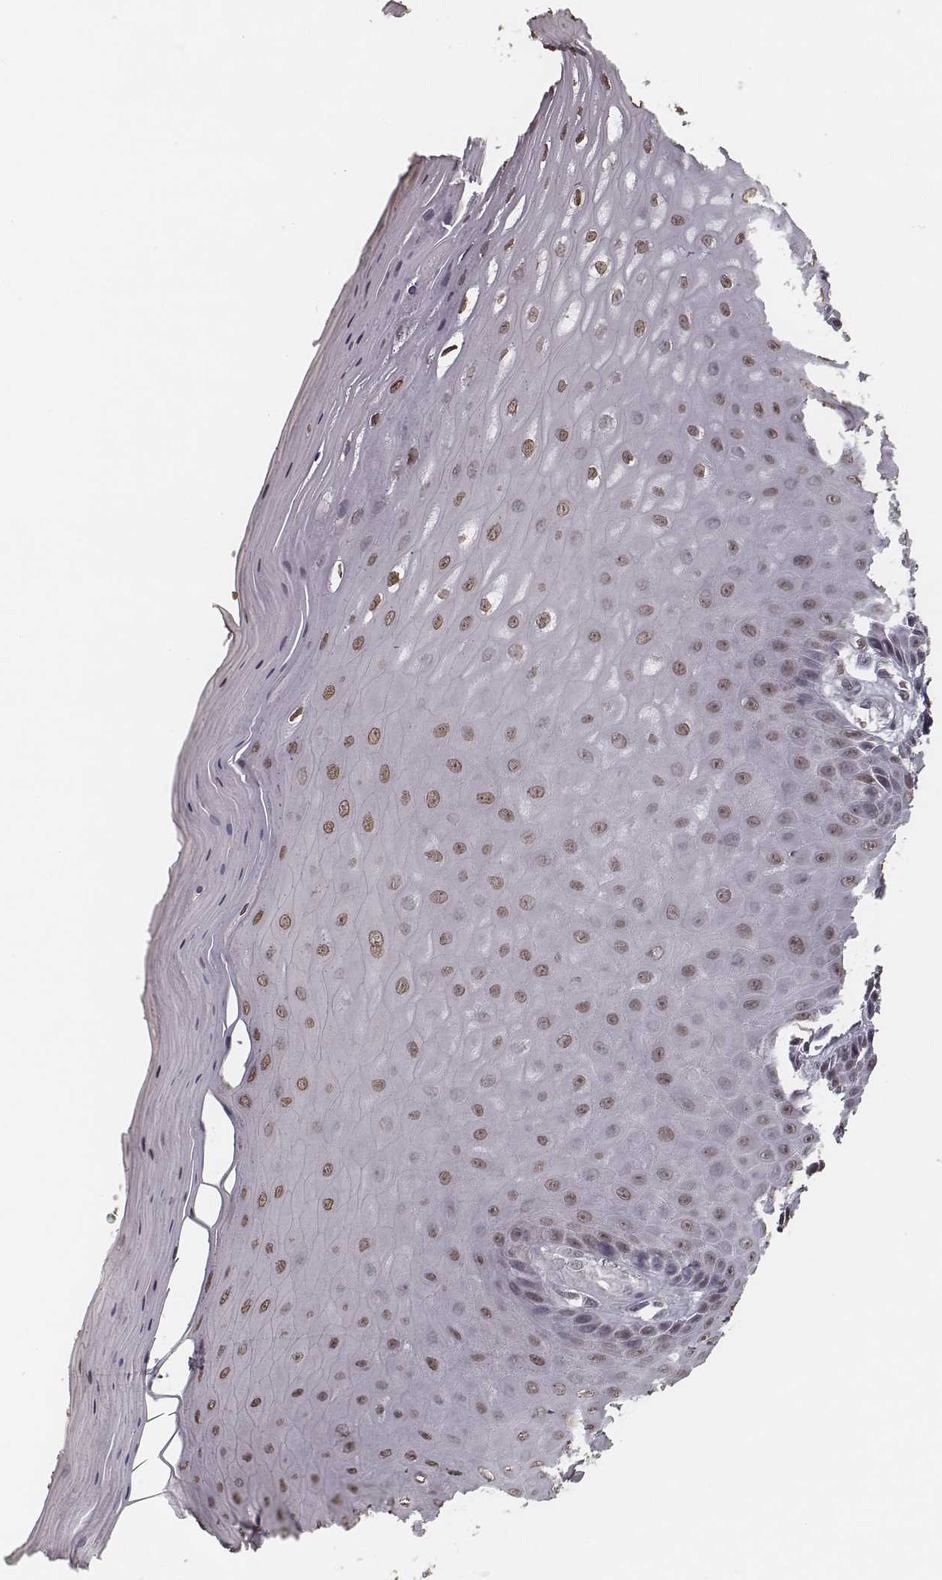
{"staining": {"intensity": "moderate", "quantity": ">75%", "location": "nuclear"}, "tissue": "vagina", "cell_type": "Squamous epithelial cells", "image_type": "normal", "snomed": [{"axis": "morphology", "description": "Normal tissue, NOS"}, {"axis": "topography", "description": "Vagina"}], "caption": "Squamous epithelial cells demonstrate medium levels of moderate nuclear staining in about >75% of cells in benign human vagina.", "gene": "HMGA2", "patient": {"sex": "female", "age": 83}}